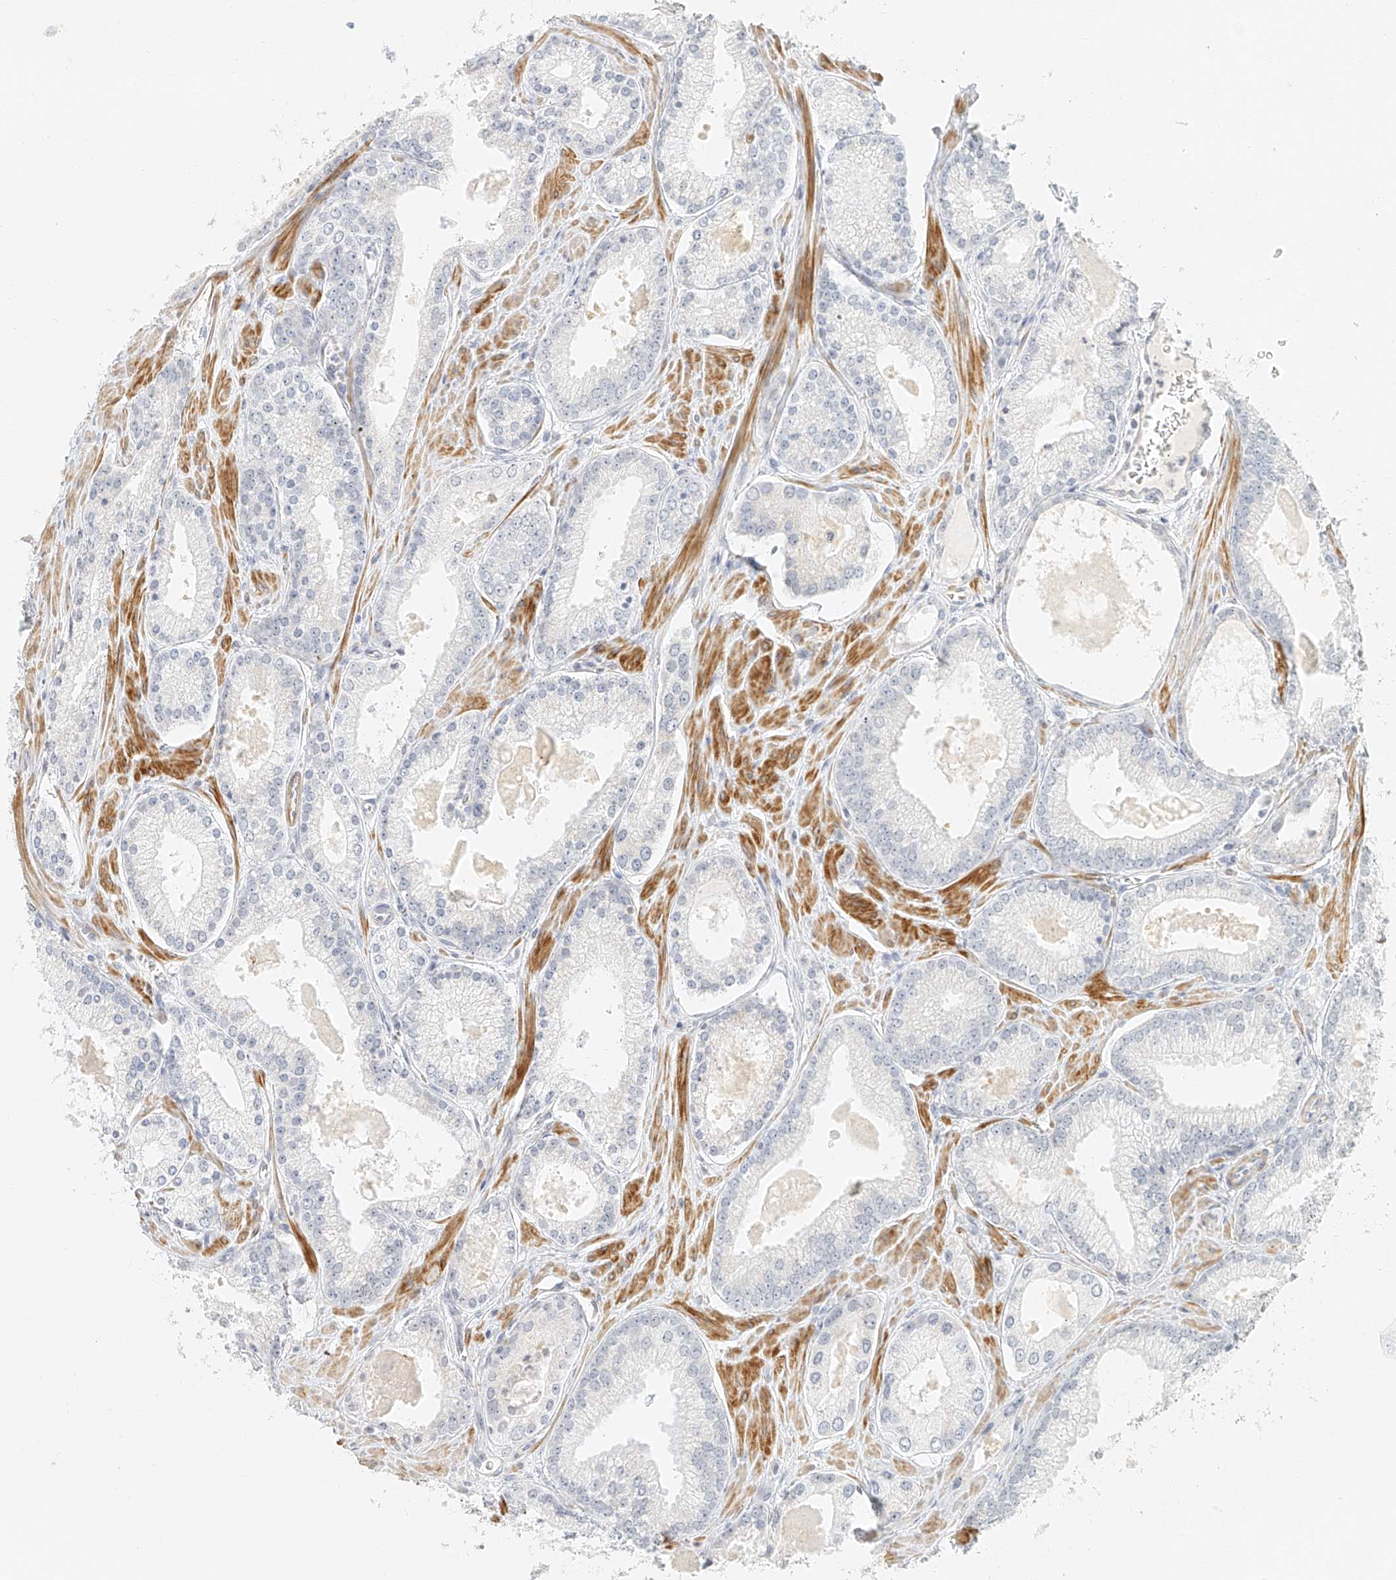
{"staining": {"intensity": "negative", "quantity": "none", "location": "none"}, "tissue": "prostate cancer", "cell_type": "Tumor cells", "image_type": "cancer", "snomed": [{"axis": "morphology", "description": "Adenocarcinoma, Low grade"}, {"axis": "topography", "description": "Prostate"}], "caption": "Immunohistochemical staining of human prostate cancer displays no significant positivity in tumor cells.", "gene": "CXorf58", "patient": {"sex": "male", "age": 54}}